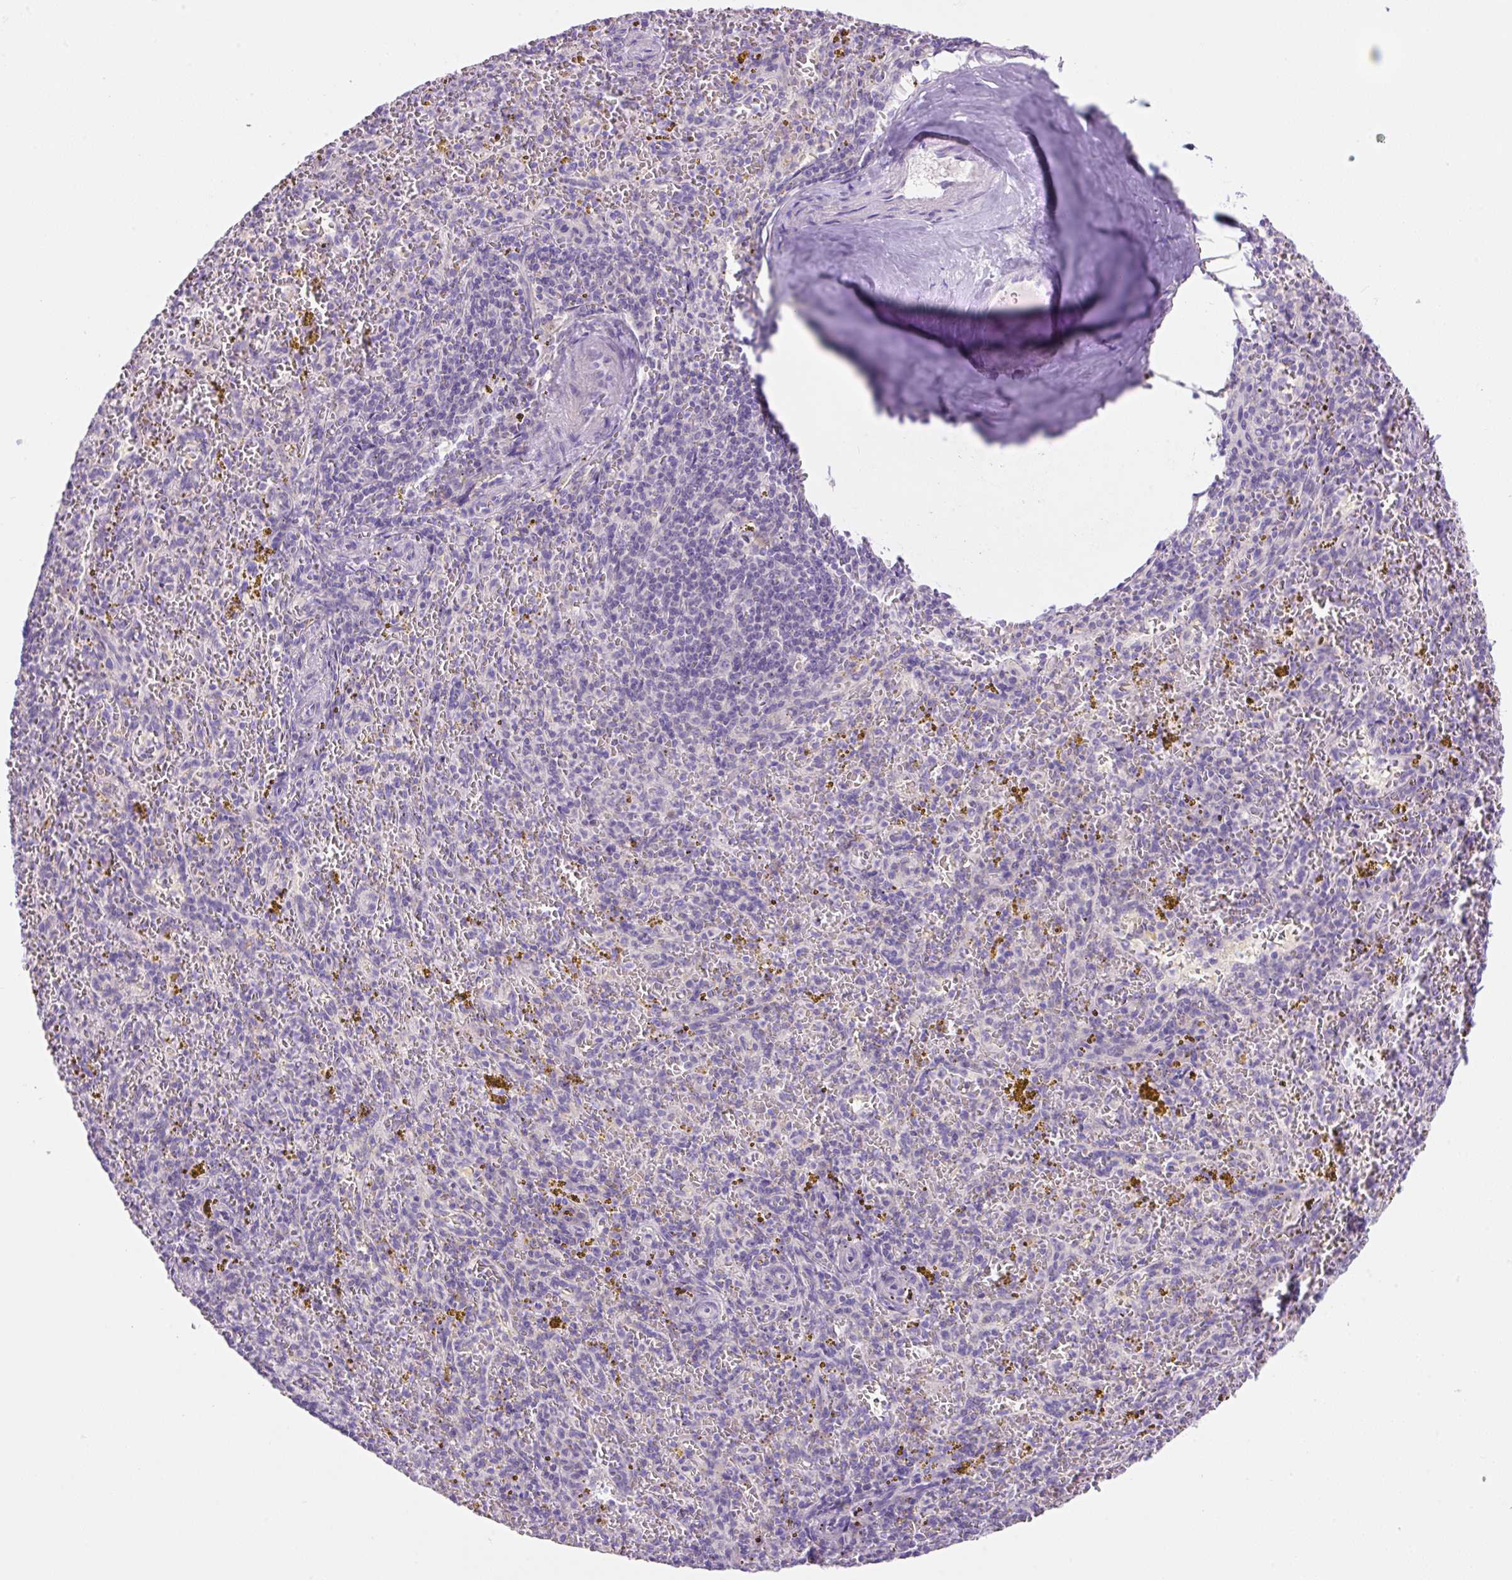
{"staining": {"intensity": "negative", "quantity": "none", "location": "none"}, "tissue": "spleen", "cell_type": "Cells in red pulp", "image_type": "normal", "snomed": [{"axis": "morphology", "description": "Normal tissue, NOS"}, {"axis": "topography", "description": "Spleen"}], "caption": "Human spleen stained for a protein using immunohistochemistry exhibits no staining in cells in red pulp.", "gene": "NDST3", "patient": {"sex": "male", "age": 57}}